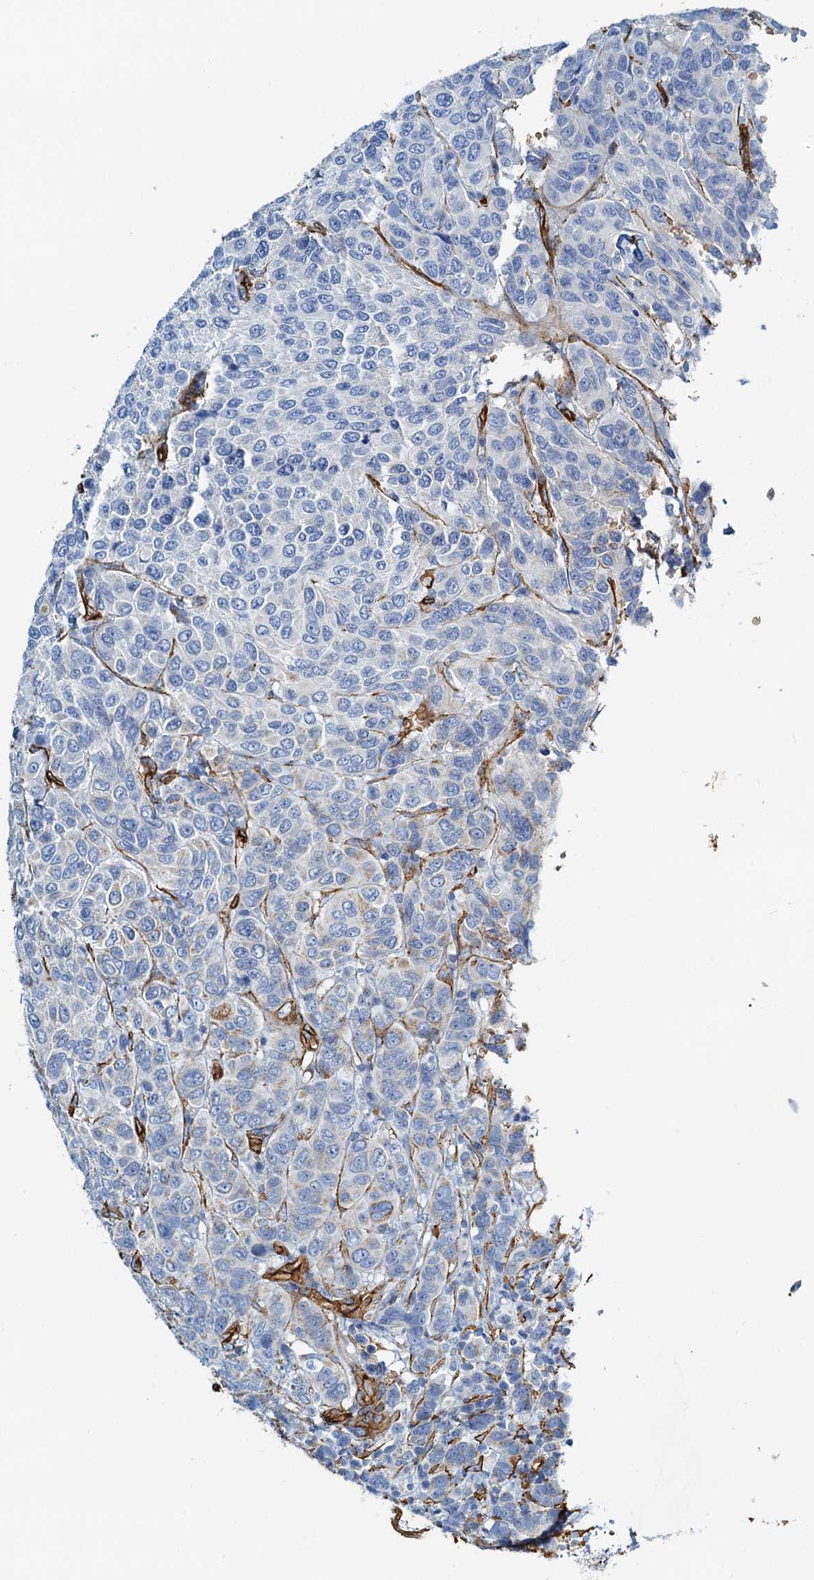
{"staining": {"intensity": "negative", "quantity": "none", "location": "none"}, "tissue": "breast cancer", "cell_type": "Tumor cells", "image_type": "cancer", "snomed": [{"axis": "morphology", "description": "Duct carcinoma"}, {"axis": "topography", "description": "Breast"}], "caption": "This is a micrograph of immunohistochemistry (IHC) staining of breast cancer (intraductal carcinoma), which shows no positivity in tumor cells.", "gene": "DGKG", "patient": {"sex": "female", "age": 55}}